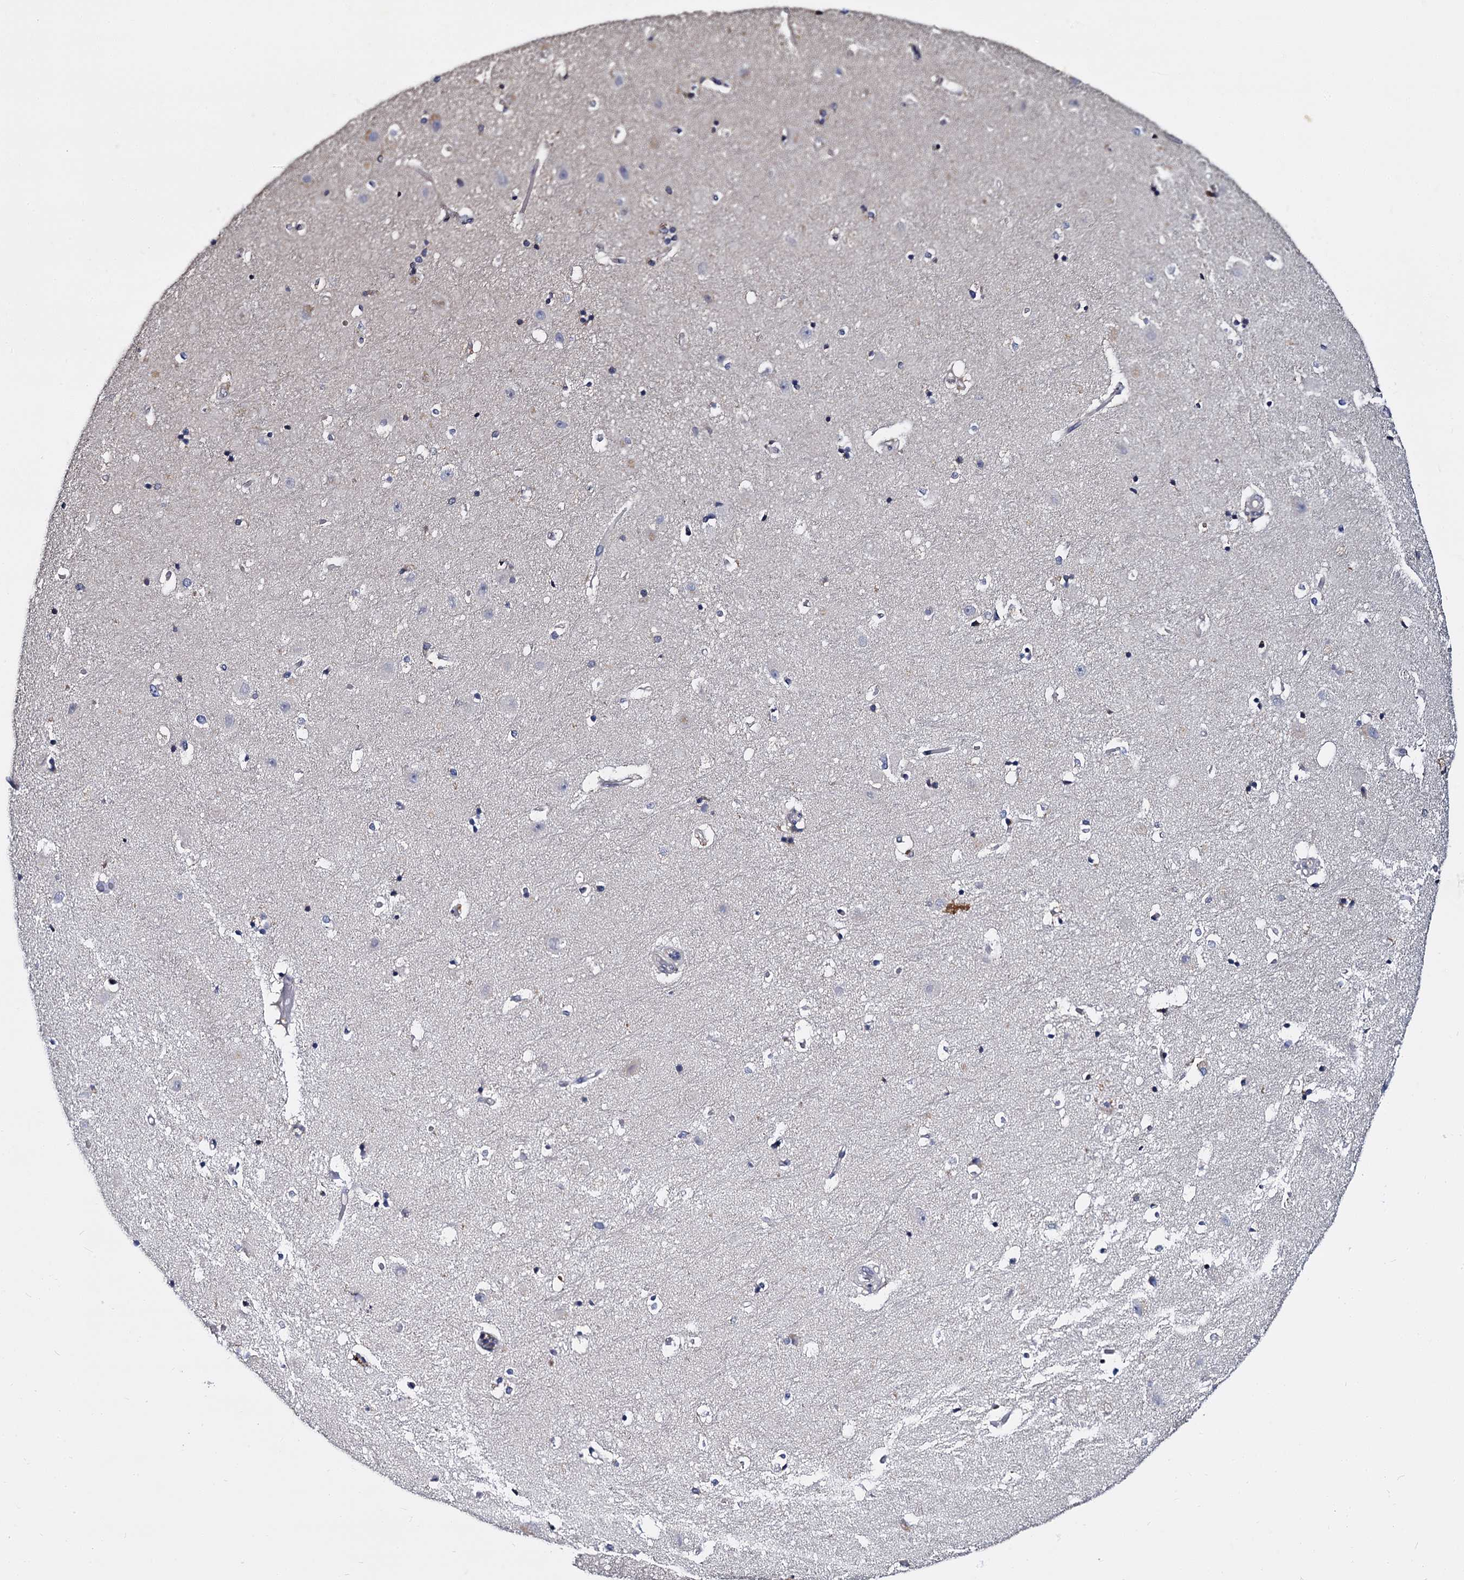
{"staining": {"intensity": "negative", "quantity": "none", "location": "none"}, "tissue": "hippocampus", "cell_type": "Glial cells", "image_type": "normal", "snomed": [{"axis": "morphology", "description": "Normal tissue, NOS"}, {"axis": "topography", "description": "Hippocampus"}], "caption": "DAB (3,3'-diaminobenzidine) immunohistochemical staining of unremarkable human hippocampus demonstrates no significant expression in glial cells.", "gene": "ANKRD13A", "patient": {"sex": "female", "age": 52}}